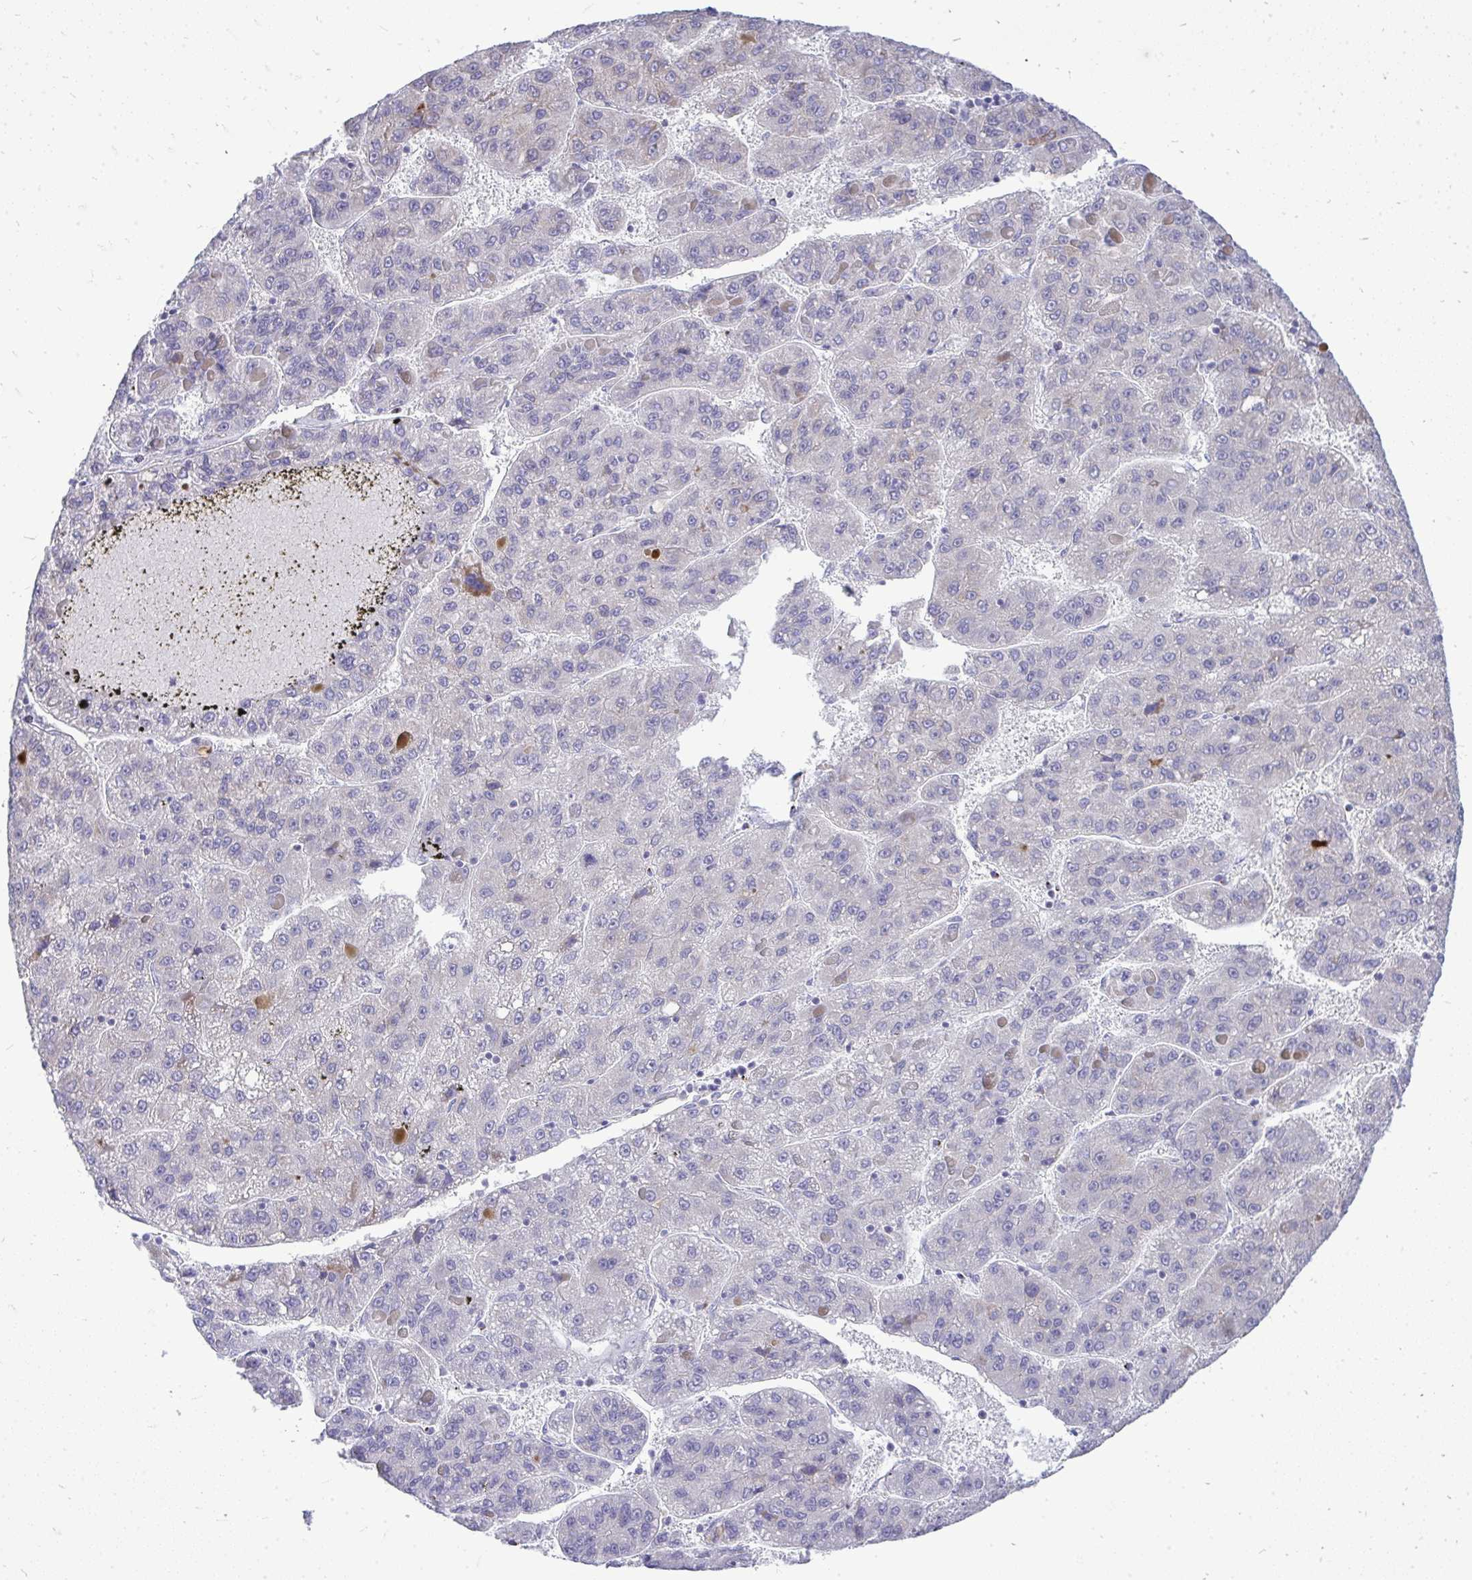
{"staining": {"intensity": "negative", "quantity": "none", "location": "none"}, "tissue": "liver cancer", "cell_type": "Tumor cells", "image_type": "cancer", "snomed": [{"axis": "morphology", "description": "Carcinoma, Hepatocellular, NOS"}, {"axis": "topography", "description": "Liver"}], "caption": "There is no significant staining in tumor cells of liver hepatocellular carcinoma. (DAB (3,3'-diaminobenzidine) IHC, high magnification).", "gene": "OR8D1", "patient": {"sex": "female", "age": 82}}